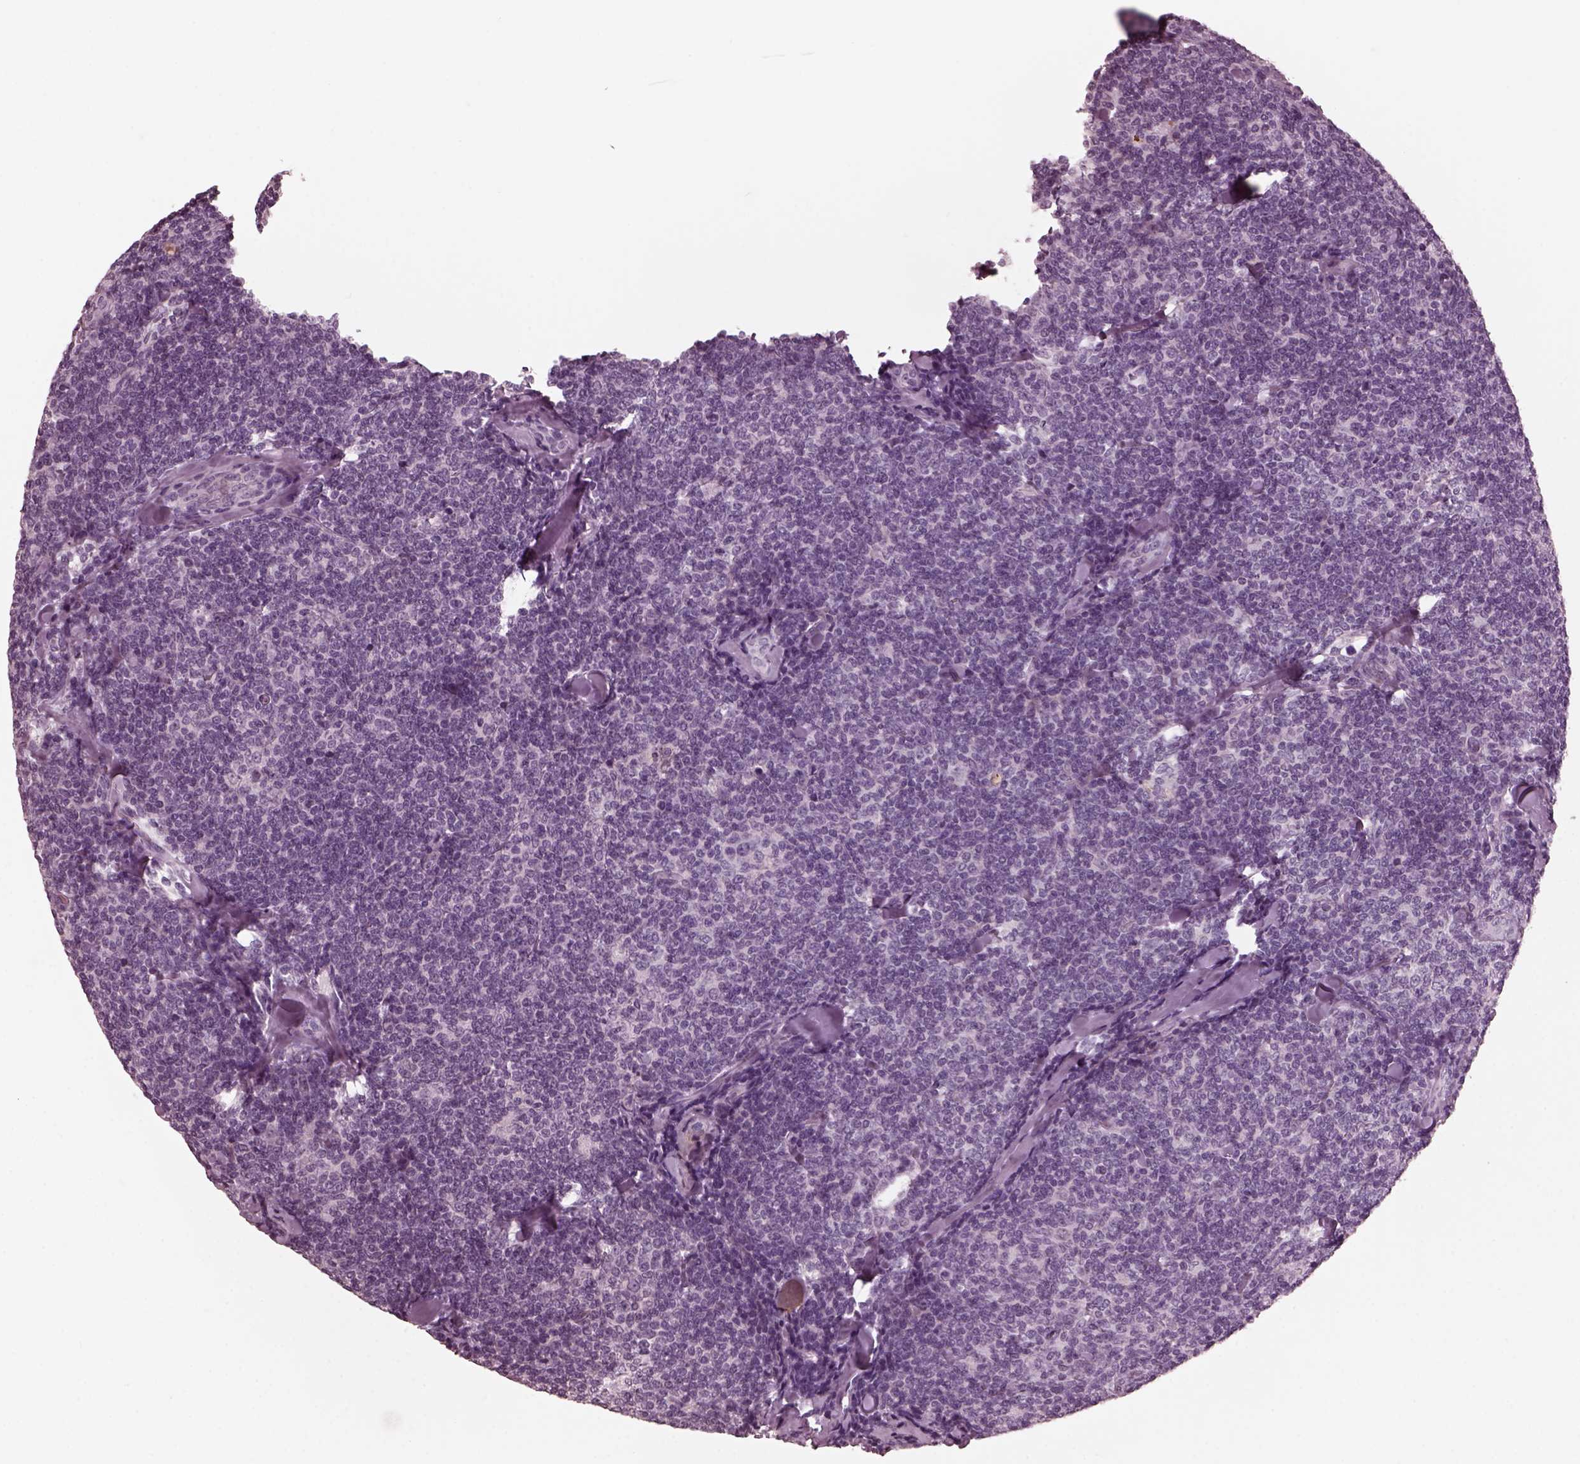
{"staining": {"intensity": "negative", "quantity": "none", "location": "none"}, "tissue": "lymphoma", "cell_type": "Tumor cells", "image_type": "cancer", "snomed": [{"axis": "morphology", "description": "Malignant lymphoma, non-Hodgkin's type, Low grade"}, {"axis": "topography", "description": "Lymph node"}], "caption": "Immunohistochemical staining of human lymphoma exhibits no significant staining in tumor cells.", "gene": "CGA", "patient": {"sex": "female", "age": 56}}